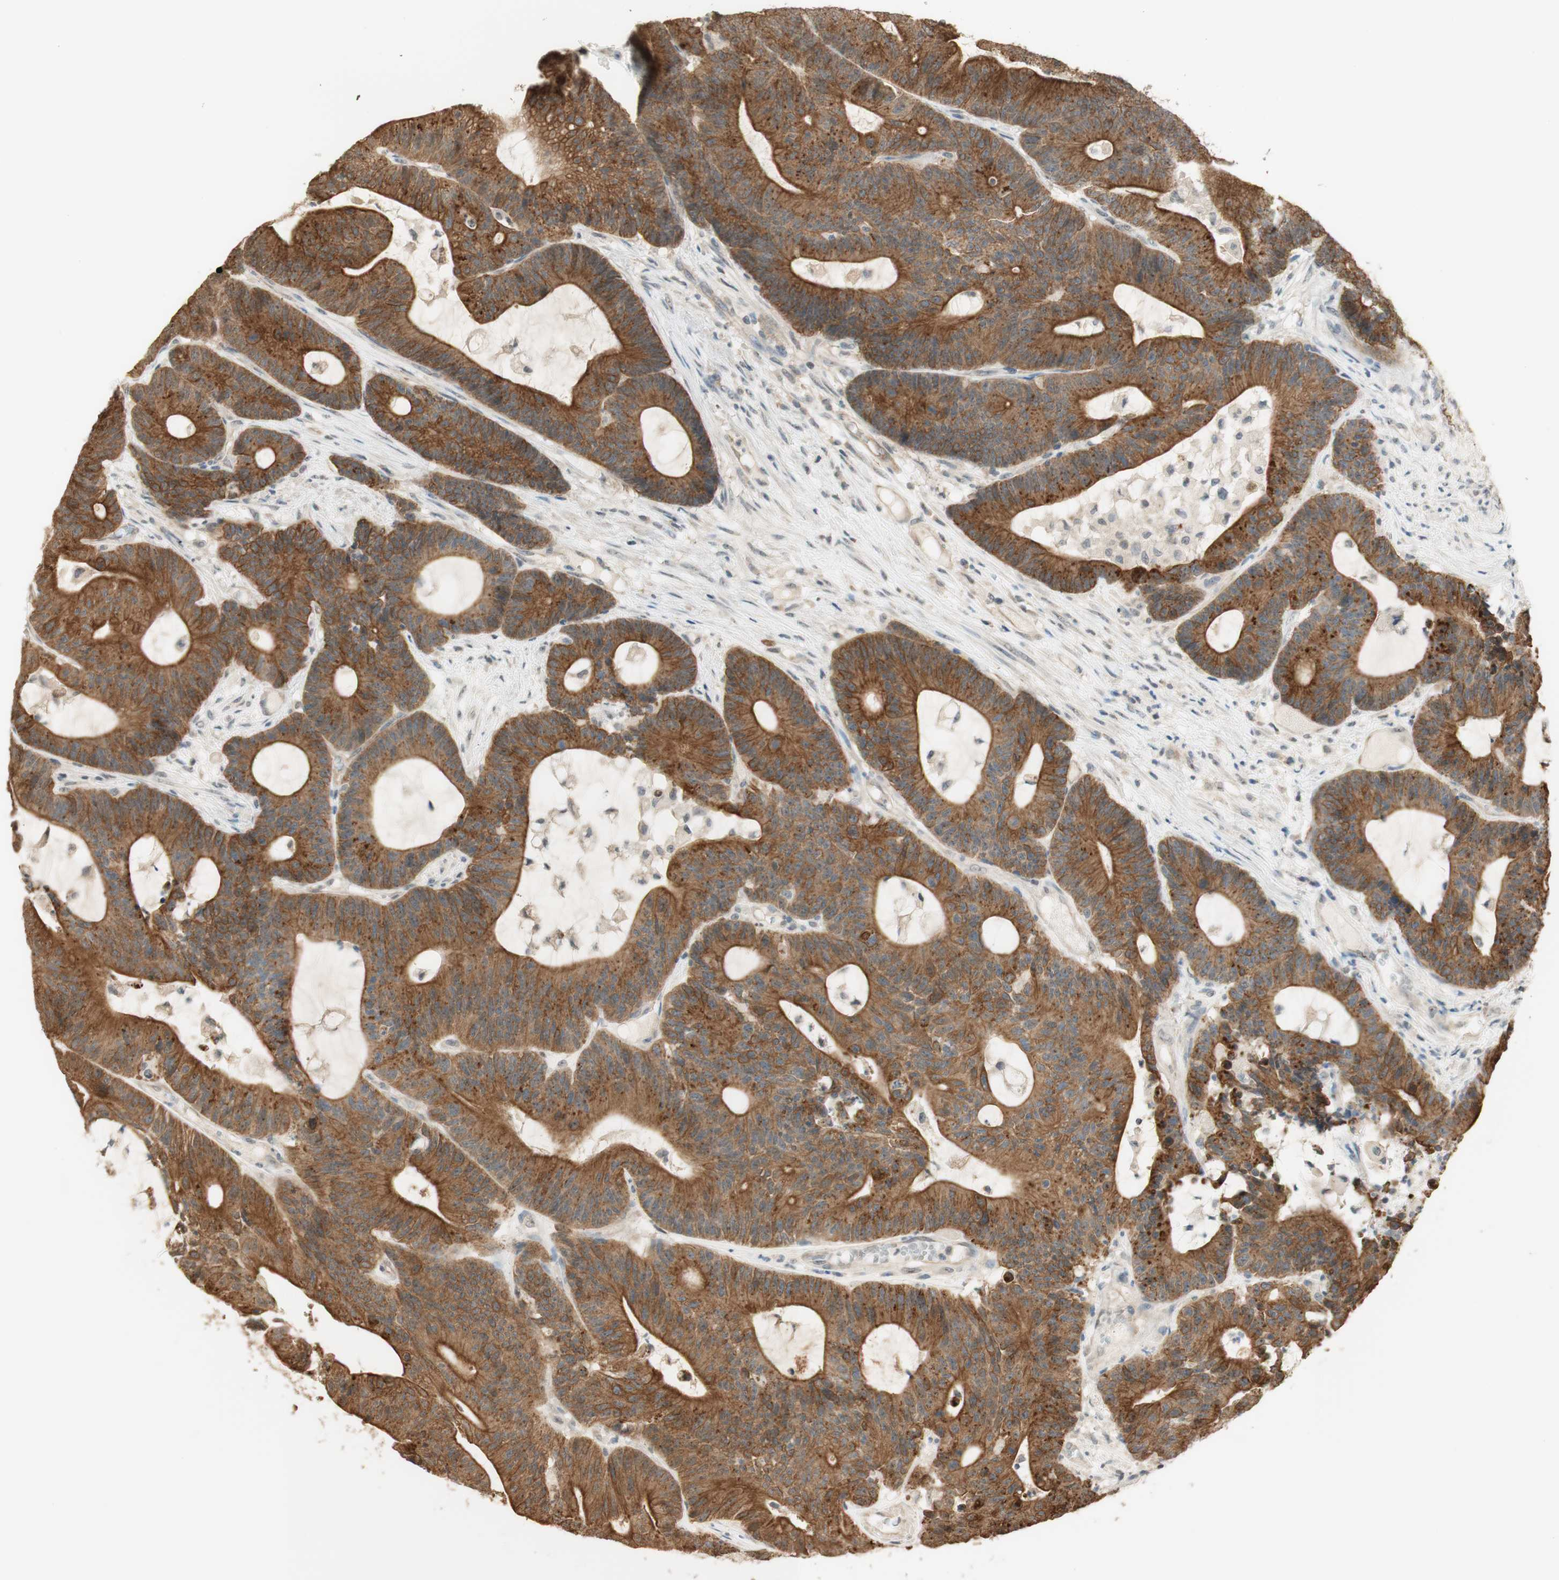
{"staining": {"intensity": "moderate", "quantity": ">75%", "location": "cytoplasmic/membranous"}, "tissue": "colorectal cancer", "cell_type": "Tumor cells", "image_type": "cancer", "snomed": [{"axis": "morphology", "description": "Adenocarcinoma, NOS"}, {"axis": "topography", "description": "Colon"}], "caption": "Immunohistochemistry of colorectal adenocarcinoma displays medium levels of moderate cytoplasmic/membranous staining in about >75% of tumor cells. Using DAB (3,3'-diaminobenzidine) (brown) and hematoxylin (blue) stains, captured at high magnification using brightfield microscopy.", "gene": "SPINT2", "patient": {"sex": "female", "age": 84}}